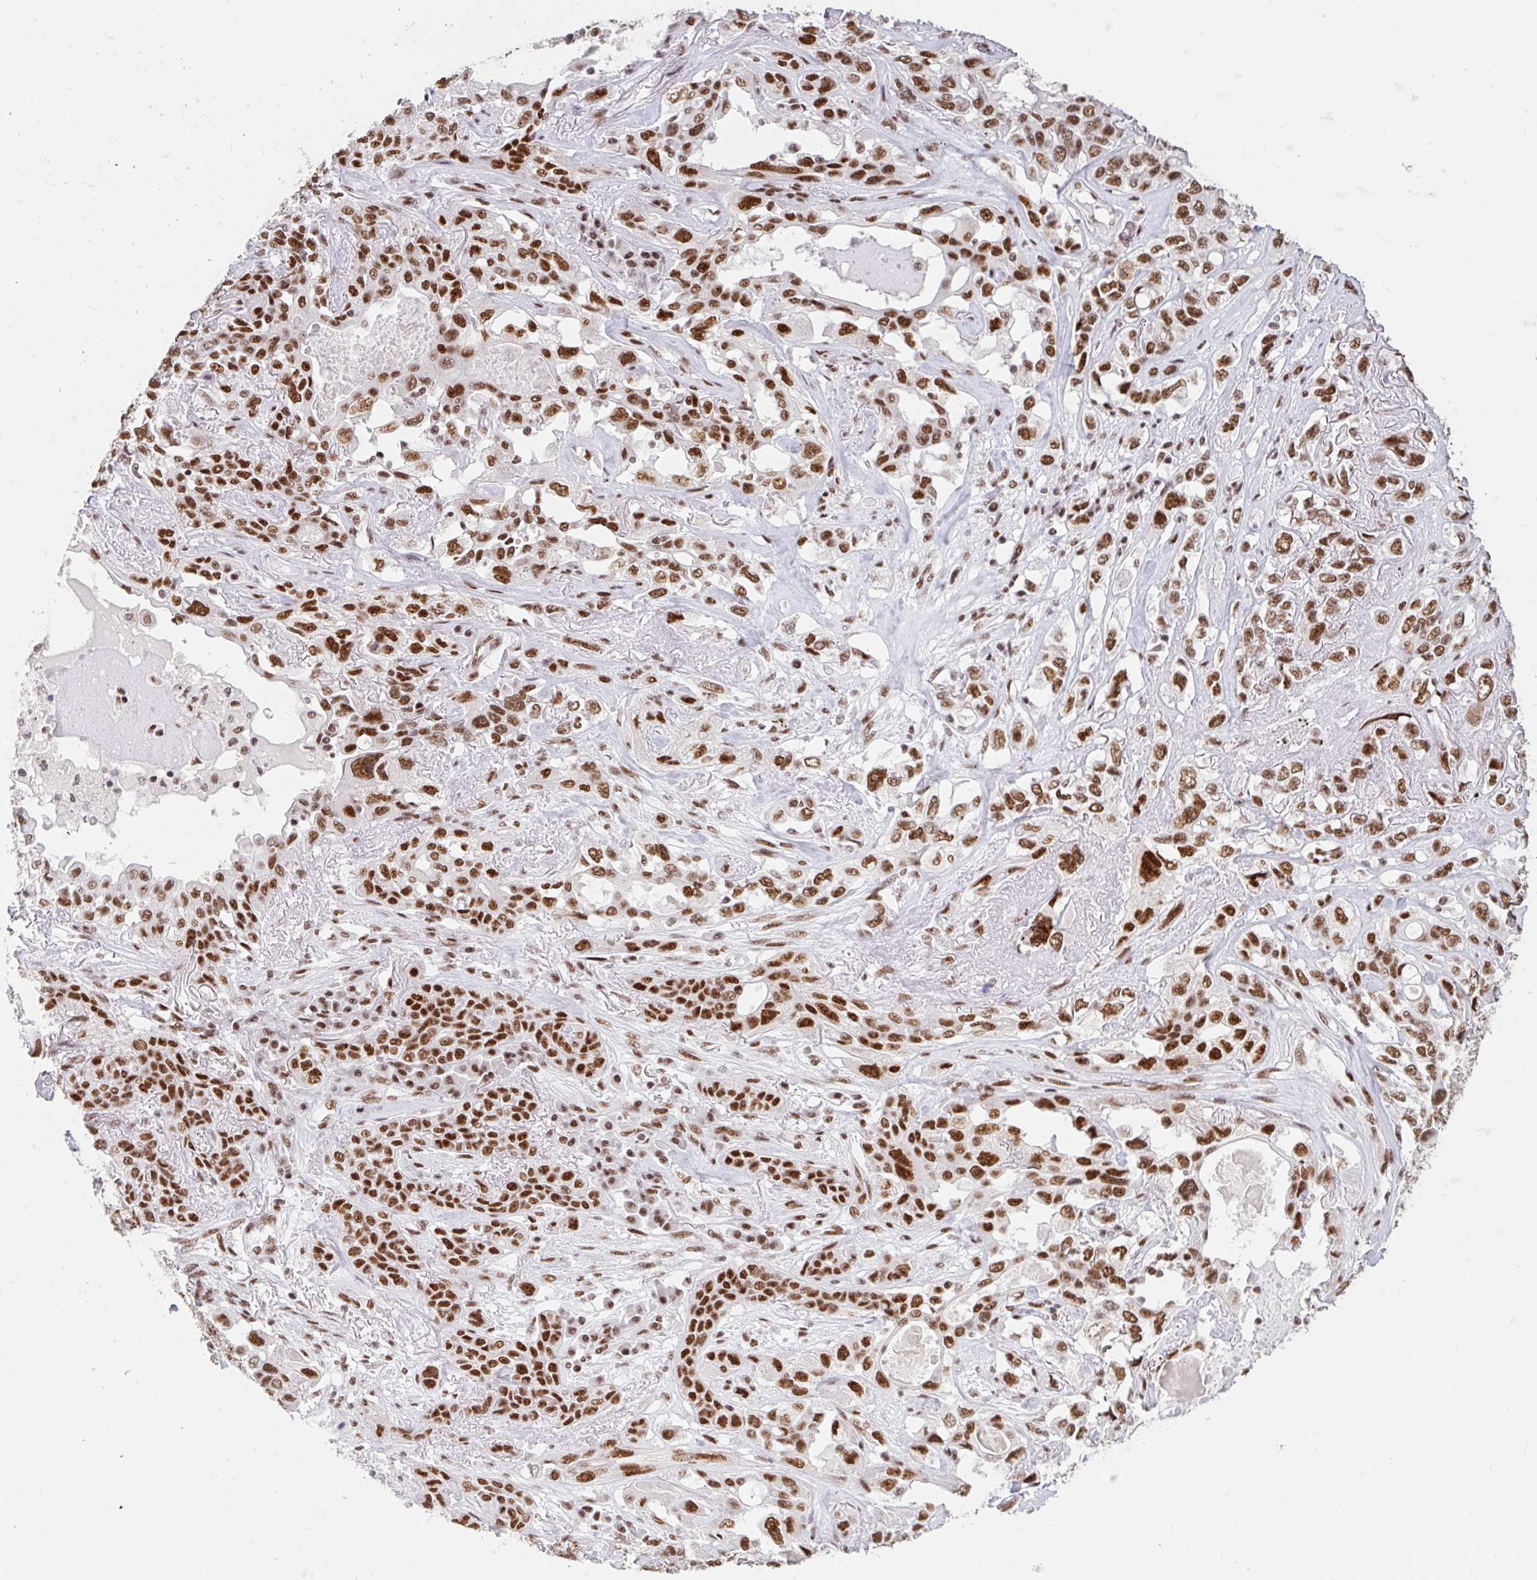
{"staining": {"intensity": "strong", "quantity": ">75%", "location": "nuclear"}, "tissue": "lung cancer", "cell_type": "Tumor cells", "image_type": "cancer", "snomed": [{"axis": "morphology", "description": "Squamous cell carcinoma, NOS"}, {"axis": "topography", "description": "Lung"}], "caption": "Protein staining of lung cancer tissue shows strong nuclear expression in approximately >75% of tumor cells. (brown staining indicates protein expression, while blue staining denotes nuclei).", "gene": "SRSF10", "patient": {"sex": "female", "age": 70}}